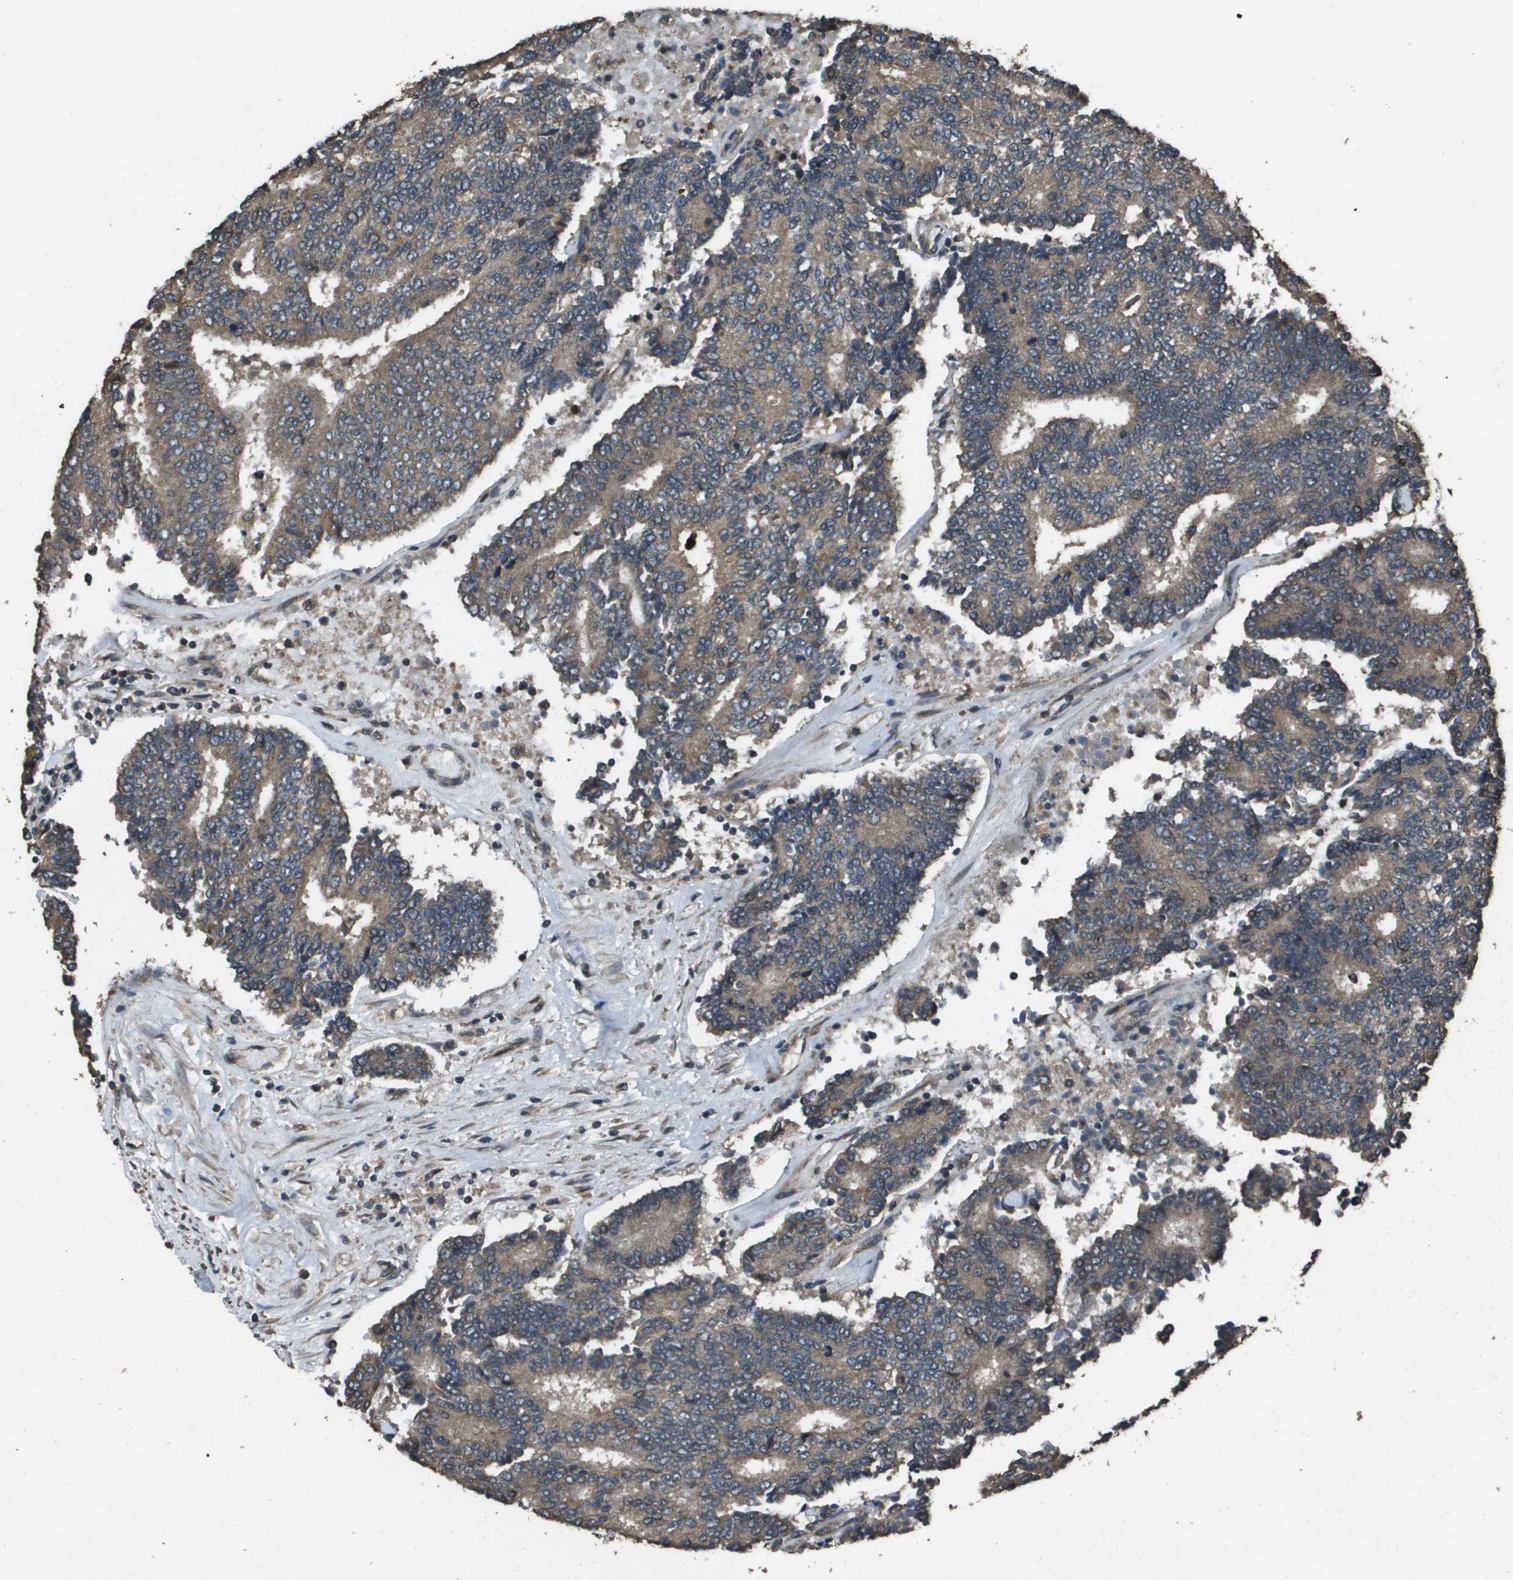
{"staining": {"intensity": "moderate", "quantity": ">75%", "location": "cytoplasmic/membranous"}, "tissue": "prostate cancer", "cell_type": "Tumor cells", "image_type": "cancer", "snomed": [{"axis": "morphology", "description": "Normal tissue, NOS"}, {"axis": "morphology", "description": "Adenocarcinoma, High grade"}, {"axis": "topography", "description": "Prostate"}, {"axis": "topography", "description": "Seminal veicle"}], "caption": "The immunohistochemical stain labels moderate cytoplasmic/membranous staining in tumor cells of adenocarcinoma (high-grade) (prostate) tissue. Using DAB (brown) and hematoxylin (blue) stains, captured at high magnification using brightfield microscopy.", "gene": "FIG4", "patient": {"sex": "male", "age": 55}}